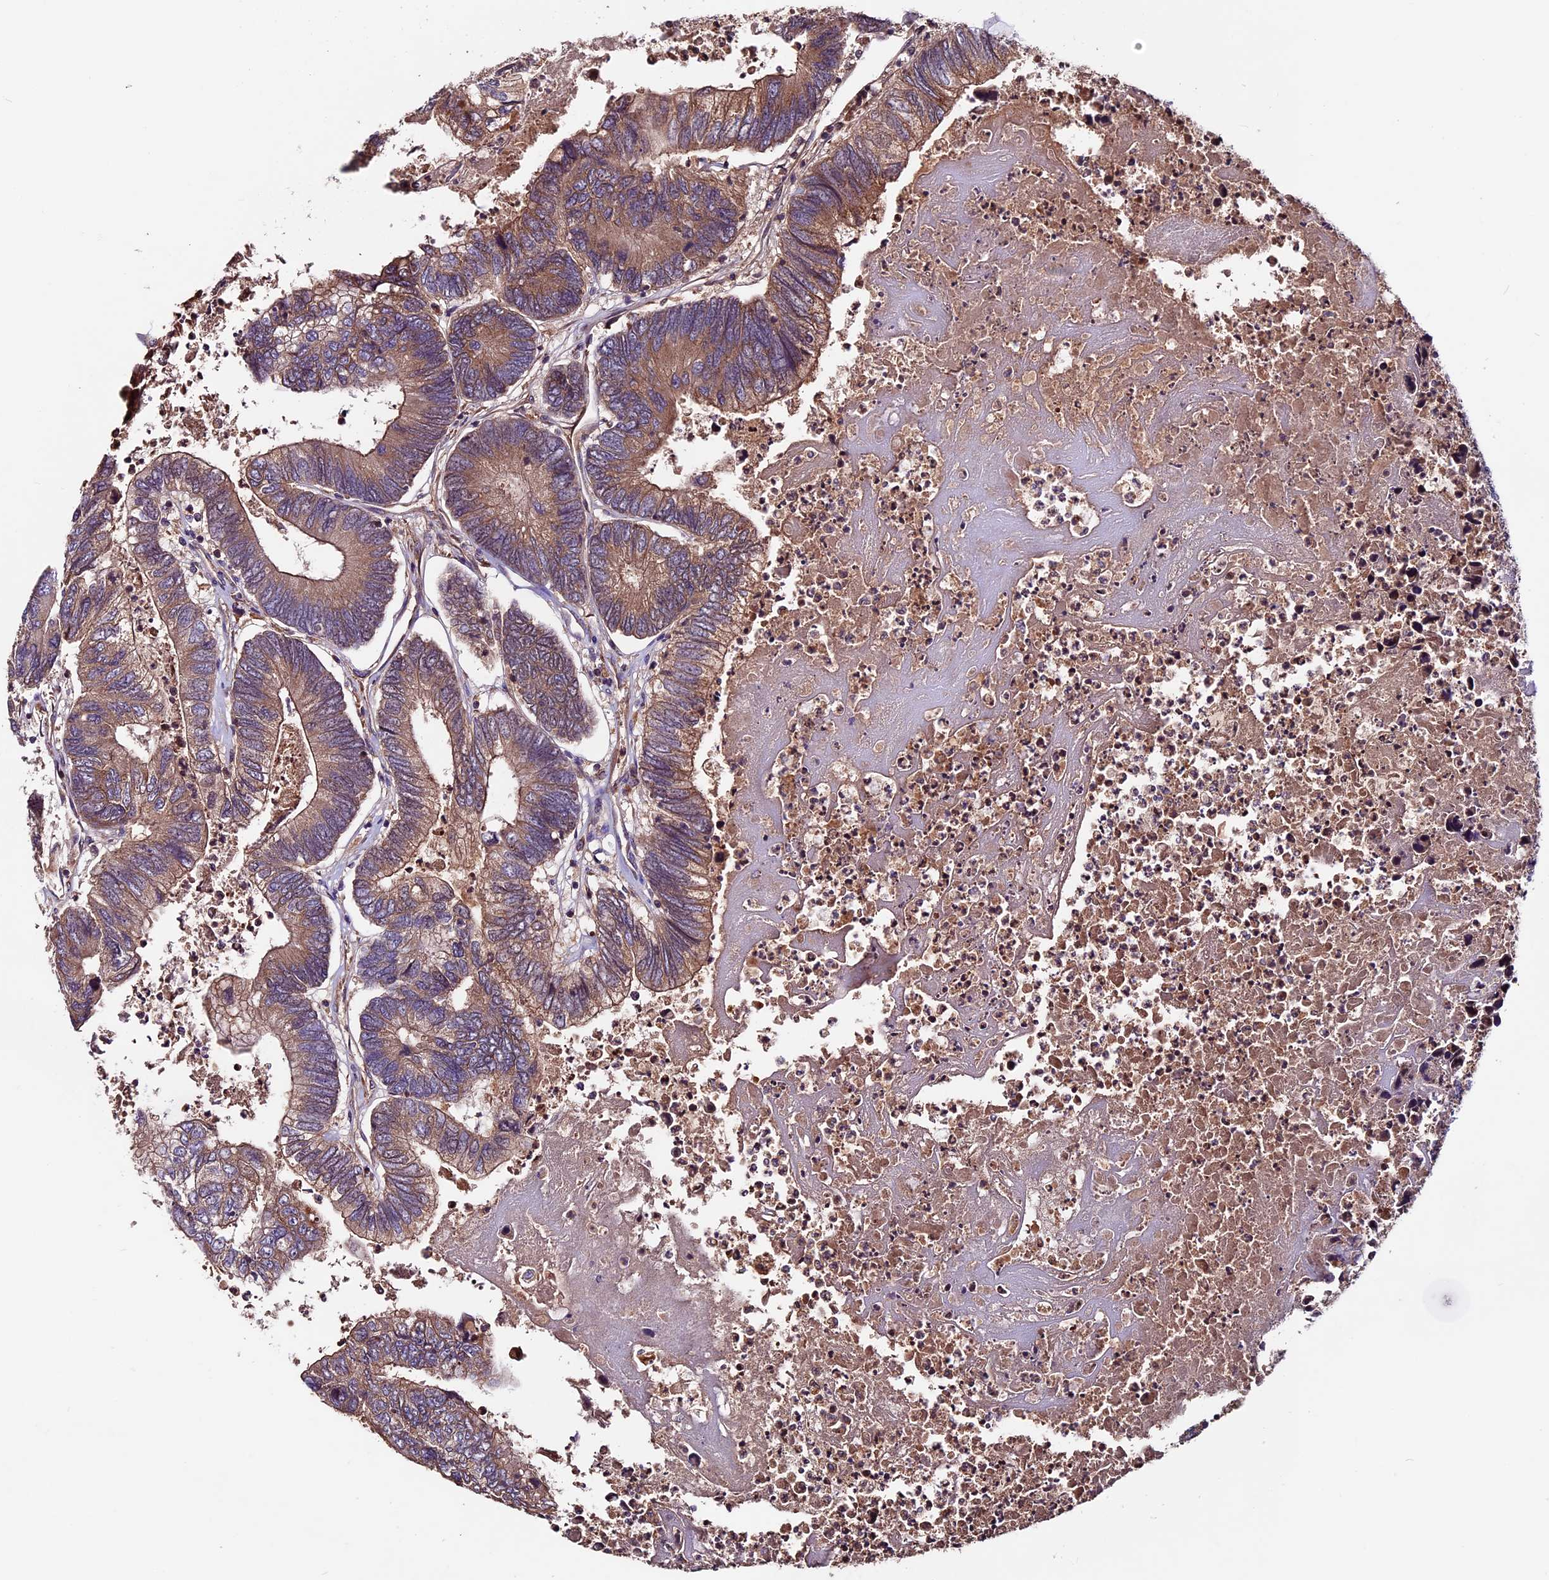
{"staining": {"intensity": "moderate", "quantity": ">75%", "location": "cytoplasmic/membranous"}, "tissue": "colorectal cancer", "cell_type": "Tumor cells", "image_type": "cancer", "snomed": [{"axis": "morphology", "description": "Adenocarcinoma, NOS"}, {"axis": "topography", "description": "Colon"}], "caption": "Immunohistochemistry (IHC) histopathology image of human colorectal cancer stained for a protein (brown), which shows medium levels of moderate cytoplasmic/membranous staining in approximately >75% of tumor cells.", "gene": "ZNF598", "patient": {"sex": "female", "age": 67}}